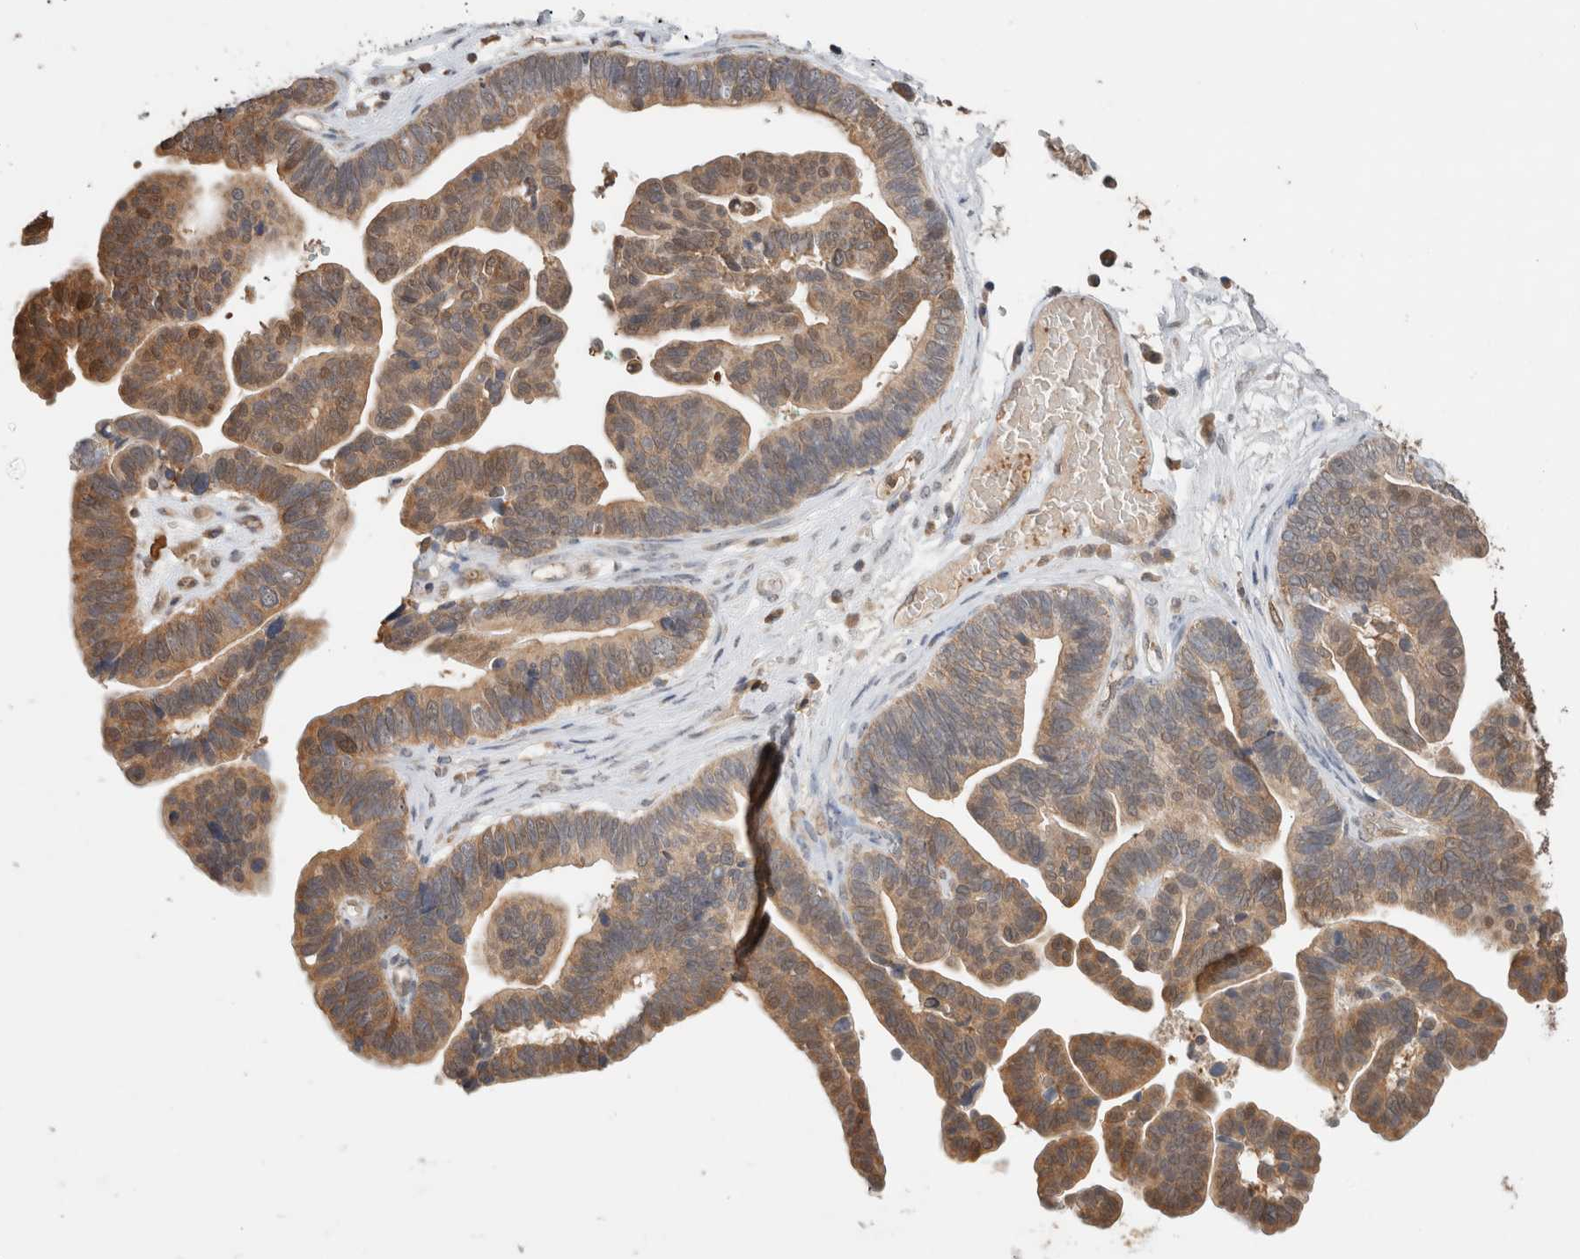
{"staining": {"intensity": "moderate", "quantity": ">75%", "location": "cytoplasmic/membranous,nuclear"}, "tissue": "ovarian cancer", "cell_type": "Tumor cells", "image_type": "cancer", "snomed": [{"axis": "morphology", "description": "Cystadenocarcinoma, serous, NOS"}, {"axis": "topography", "description": "Ovary"}], "caption": "Immunohistochemical staining of ovarian cancer (serous cystadenocarcinoma) demonstrates medium levels of moderate cytoplasmic/membranous and nuclear staining in approximately >75% of tumor cells.", "gene": "CA13", "patient": {"sex": "female", "age": 56}}